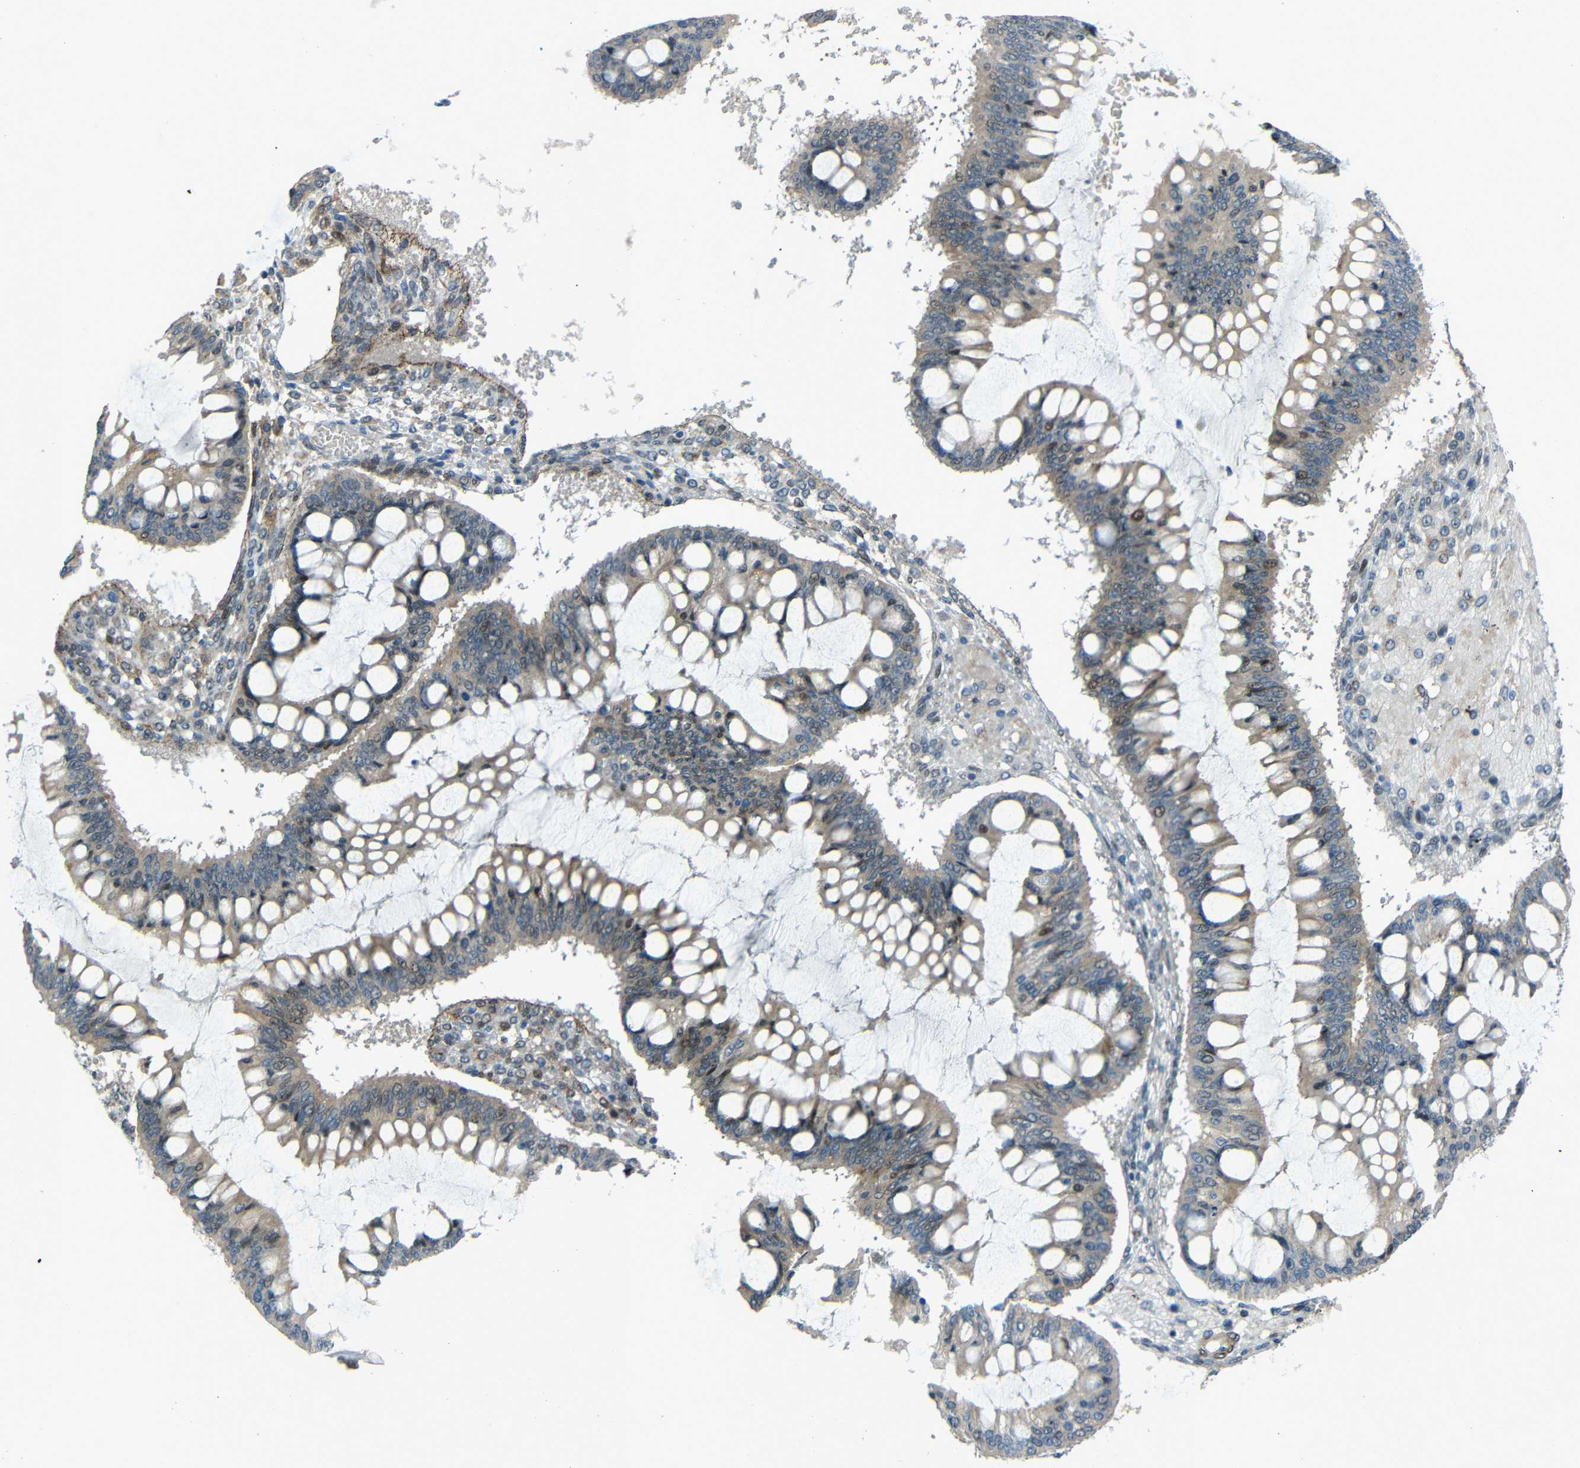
{"staining": {"intensity": "weak", "quantity": ">75%", "location": "cytoplasmic/membranous"}, "tissue": "ovarian cancer", "cell_type": "Tumor cells", "image_type": "cancer", "snomed": [{"axis": "morphology", "description": "Cystadenocarcinoma, mucinous, NOS"}, {"axis": "topography", "description": "Ovary"}], "caption": "Tumor cells show low levels of weak cytoplasmic/membranous positivity in about >75% of cells in mucinous cystadenocarcinoma (ovarian). (brown staining indicates protein expression, while blue staining denotes nuclei).", "gene": "DCLK1", "patient": {"sex": "female", "age": 73}}